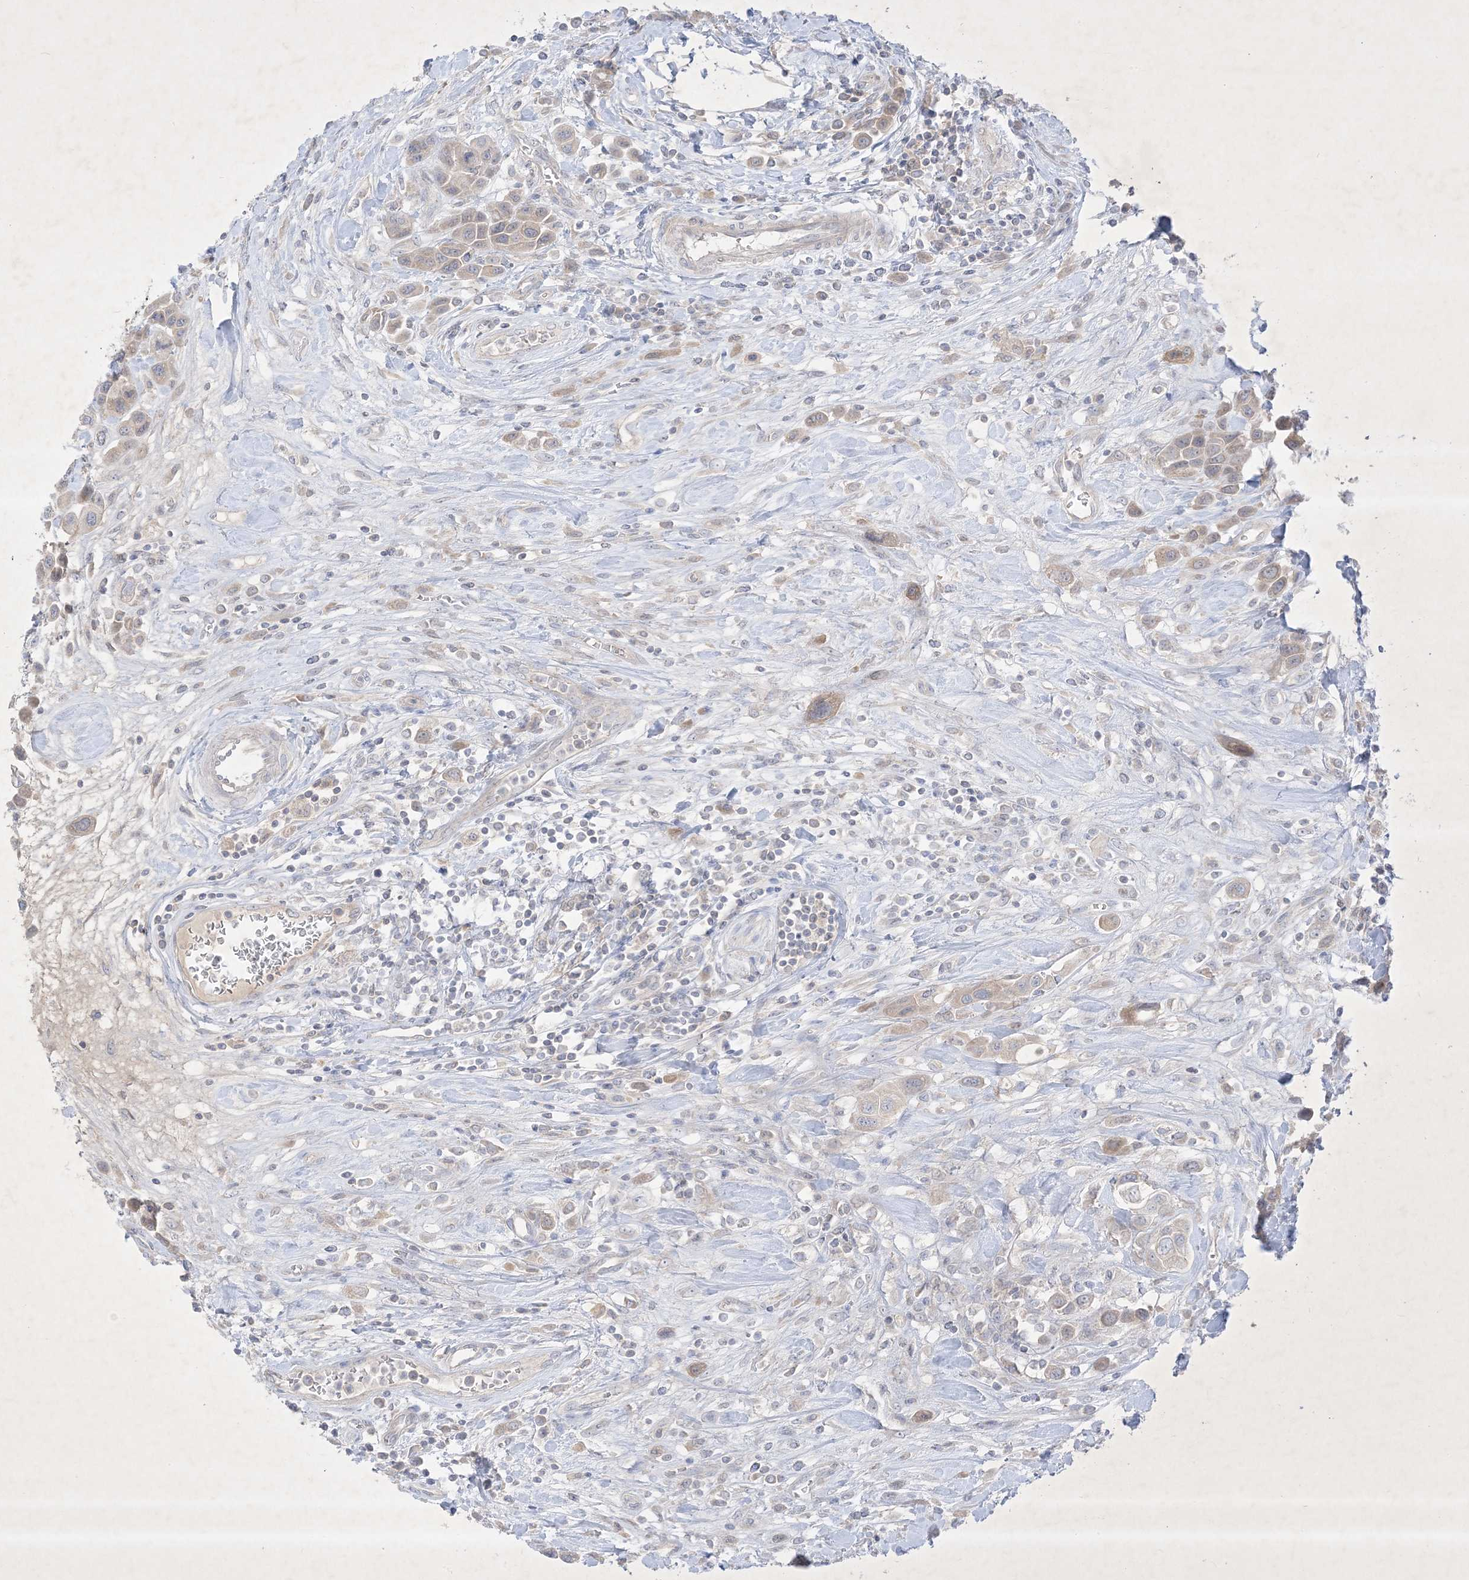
{"staining": {"intensity": "weak", "quantity": "25%-75%", "location": "cytoplasmic/membranous"}, "tissue": "urothelial cancer", "cell_type": "Tumor cells", "image_type": "cancer", "snomed": [{"axis": "morphology", "description": "Urothelial carcinoma, High grade"}, {"axis": "topography", "description": "Urinary bladder"}], "caption": "Immunohistochemistry (IHC) of human urothelial cancer displays low levels of weak cytoplasmic/membranous staining in approximately 25%-75% of tumor cells.", "gene": "PLEKHA3", "patient": {"sex": "male", "age": 50}}